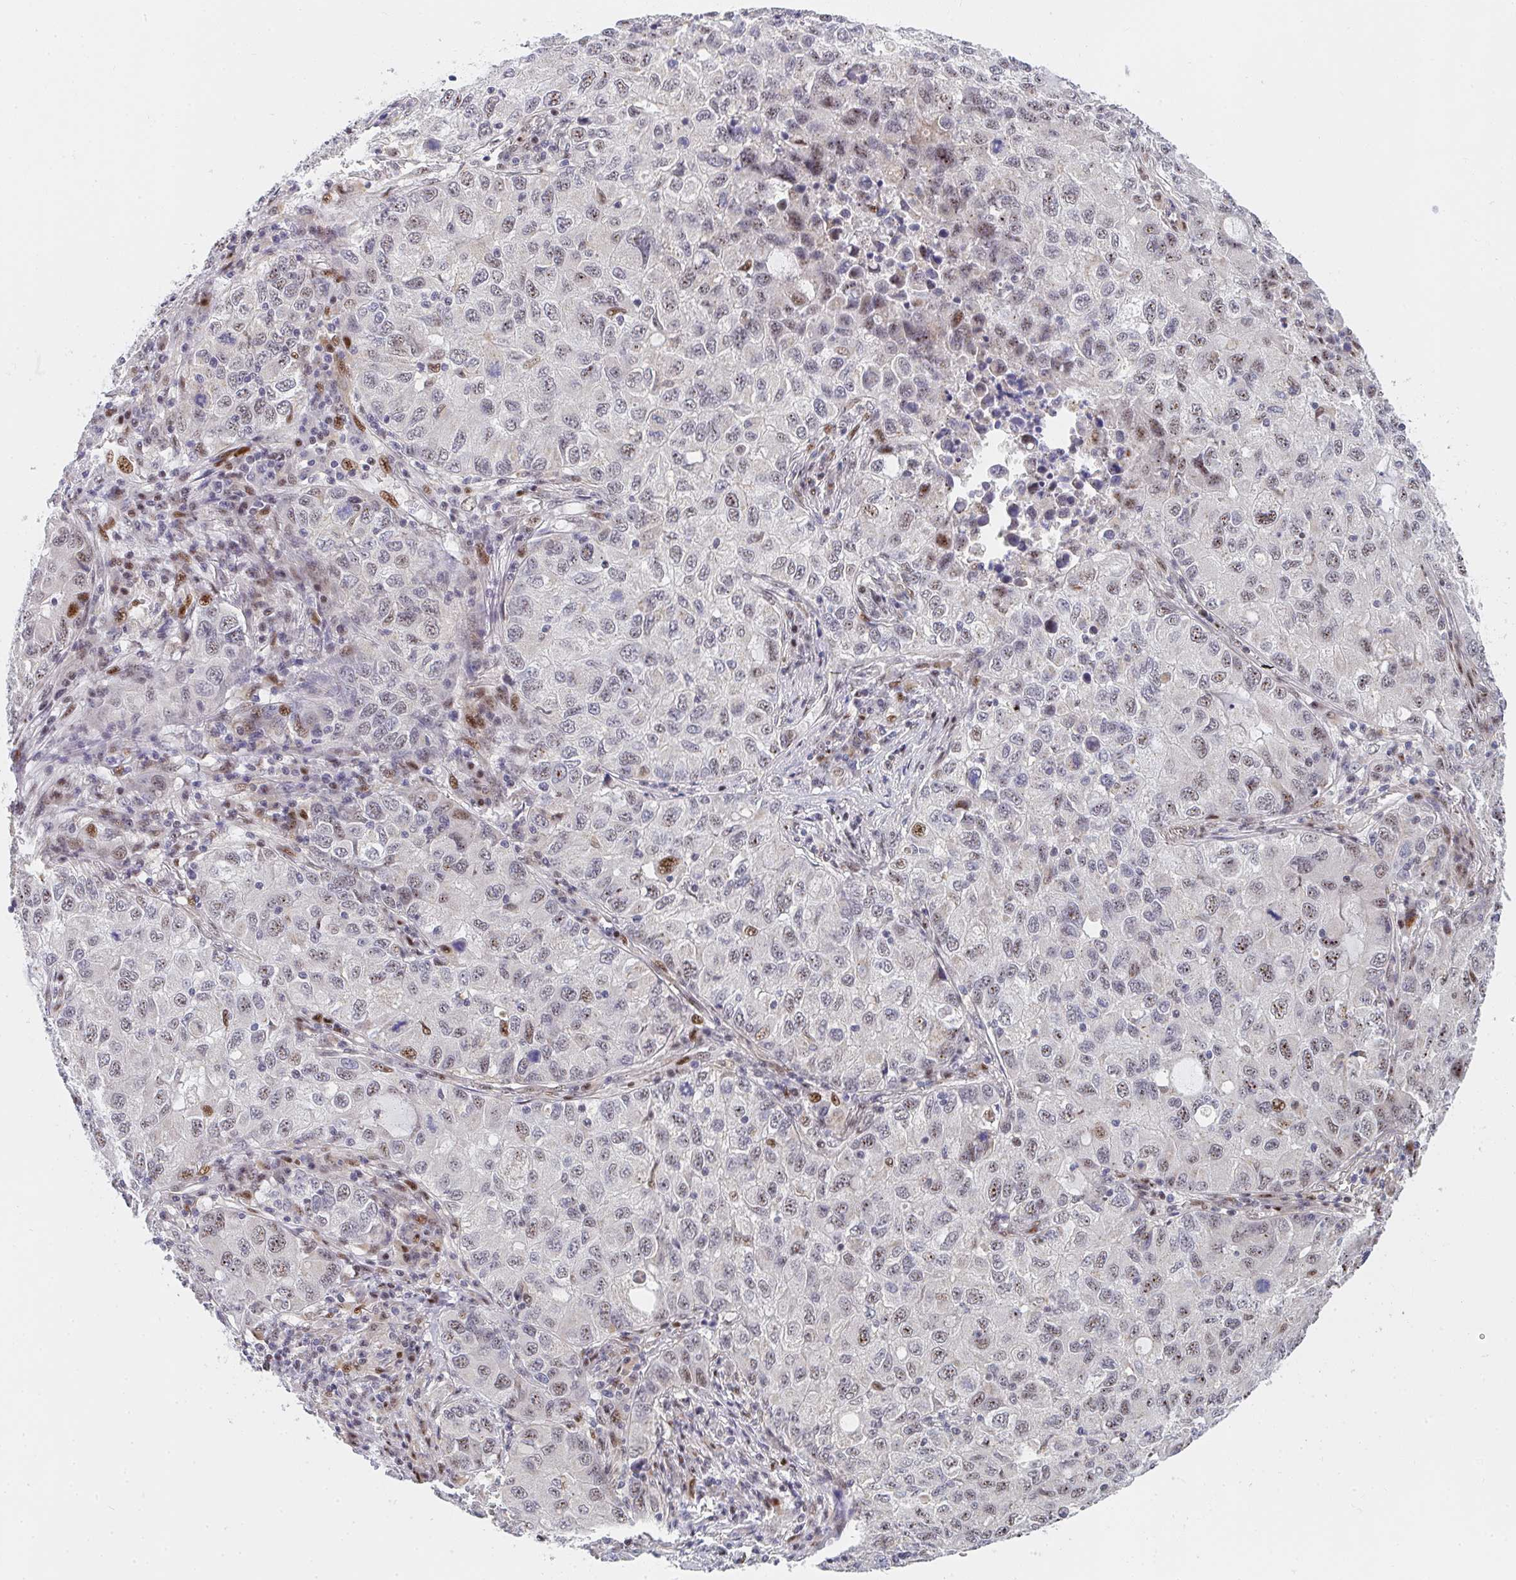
{"staining": {"intensity": "moderate", "quantity": "<25%", "location": "nuclear"}, "tissue": "lung cancer", "cell_type": "Tumor cells", "image_type": "cancer", "snomed": [{"axis": "morphology", "description": "Normal morphology"}, {"axis": "morphology", "description": "Adenocarcinoma, NOS"}, {"axis": "topography", "description": "Lymph node"}, {"axis": "topography", "description": "Lung"}], "caption": "Lung cancer was stained to show a protein in brown. There is low levels of moderate nuclear staining in approximately <25% of tumor cells.", "gene": "ZIC3", "patient": {"sex": "female", "age": 51}}